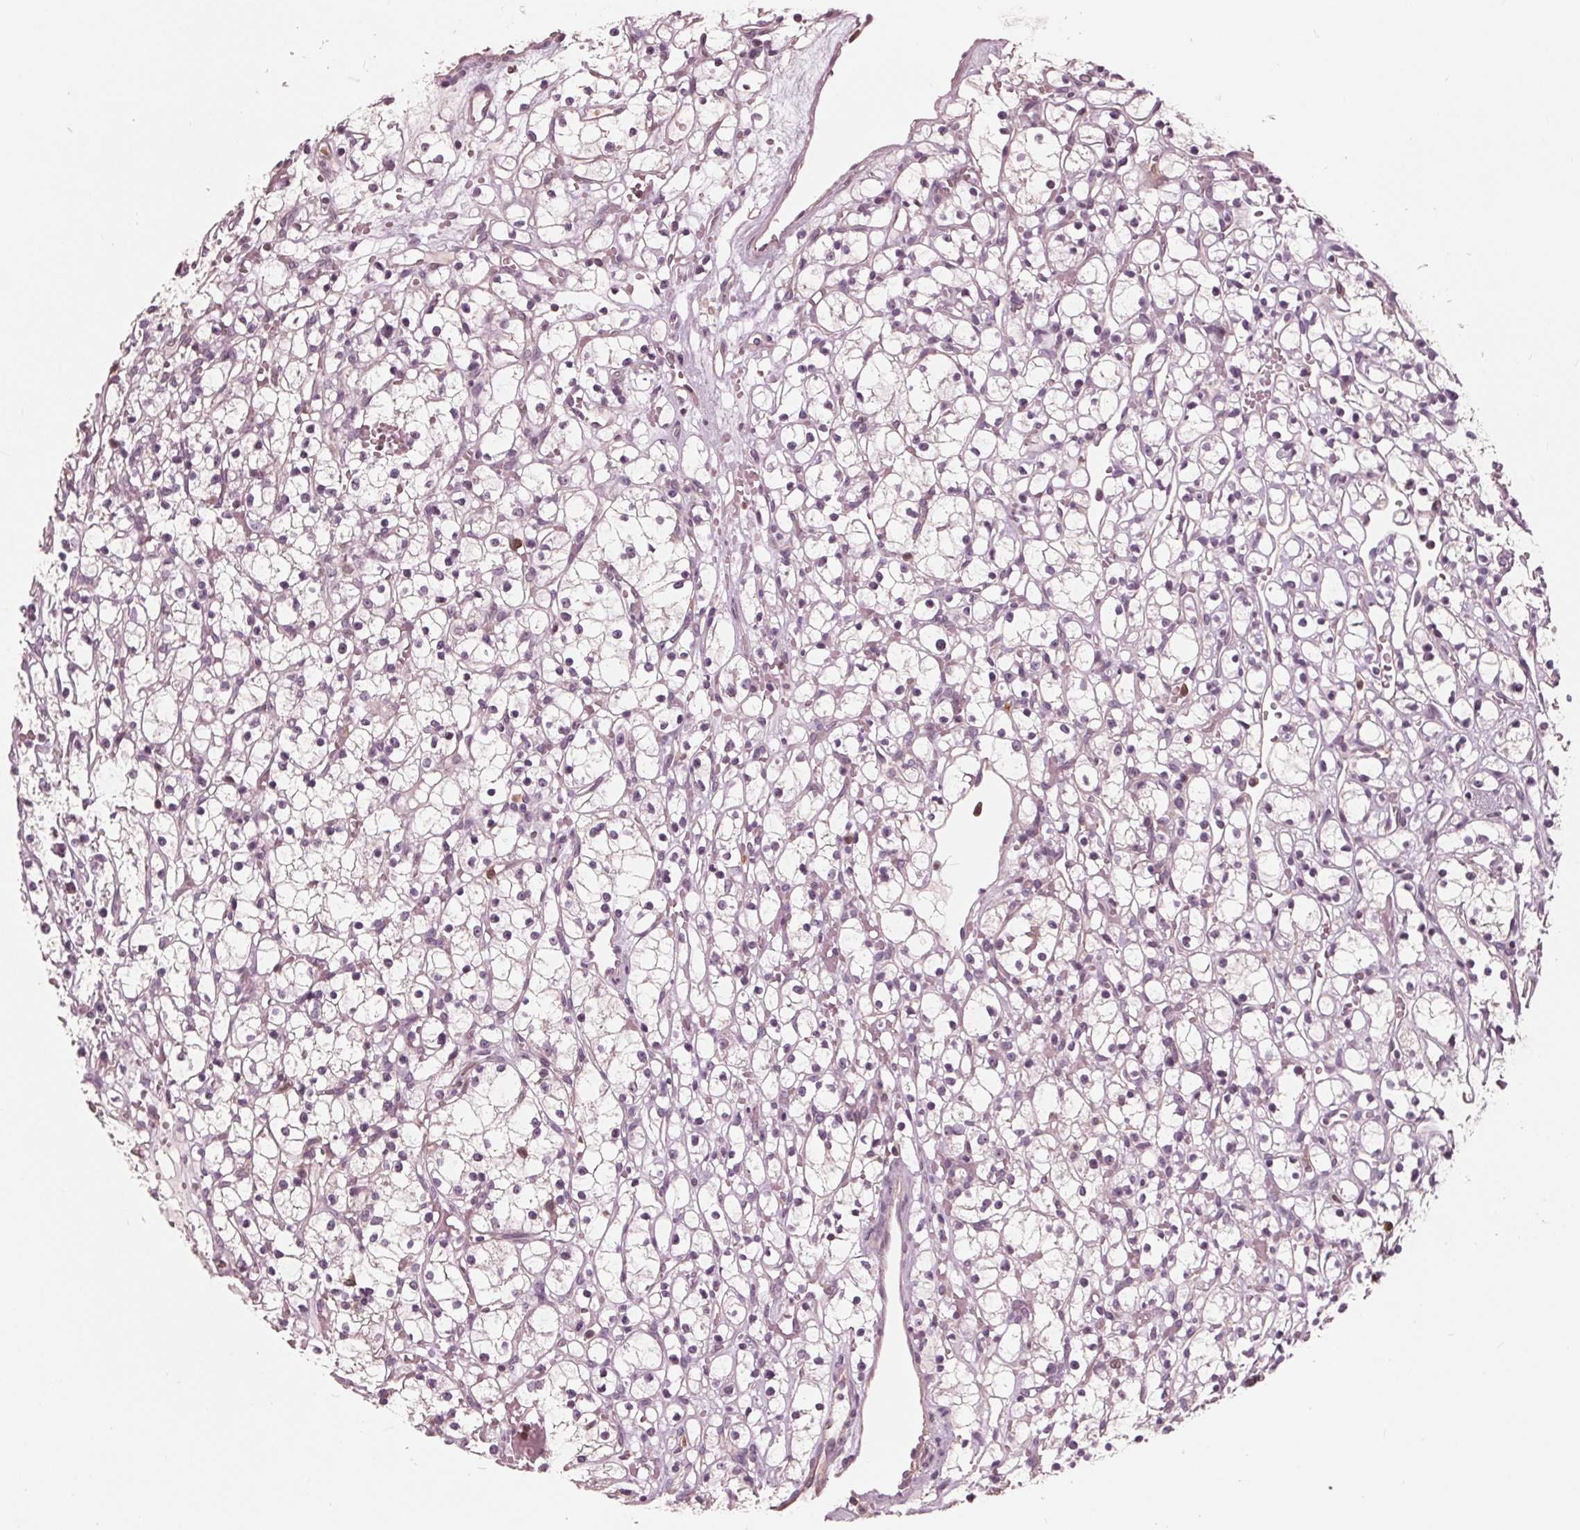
{"staining": {"intensity": "negative", "quantity": "none", "location": "none"}, "tissue": "renal cancer", "cell_type": "Tumor cells", "image_type": "cancer", "snomed": [{"axis": "morphology", "description": "Adenocarcinoma, NOS"}, {"axis": "topography", "description": "Kidney"}], "caption": "Immunohistochemical staining of renal cancer displays no significant expression in tumor cells. Brightfield microscopy of IHC stained with DAB (brown) and hematoxylin (blue), captured at high magnification.", "gene": "ING3", "patient": {"sex": "female", "age": 59}}